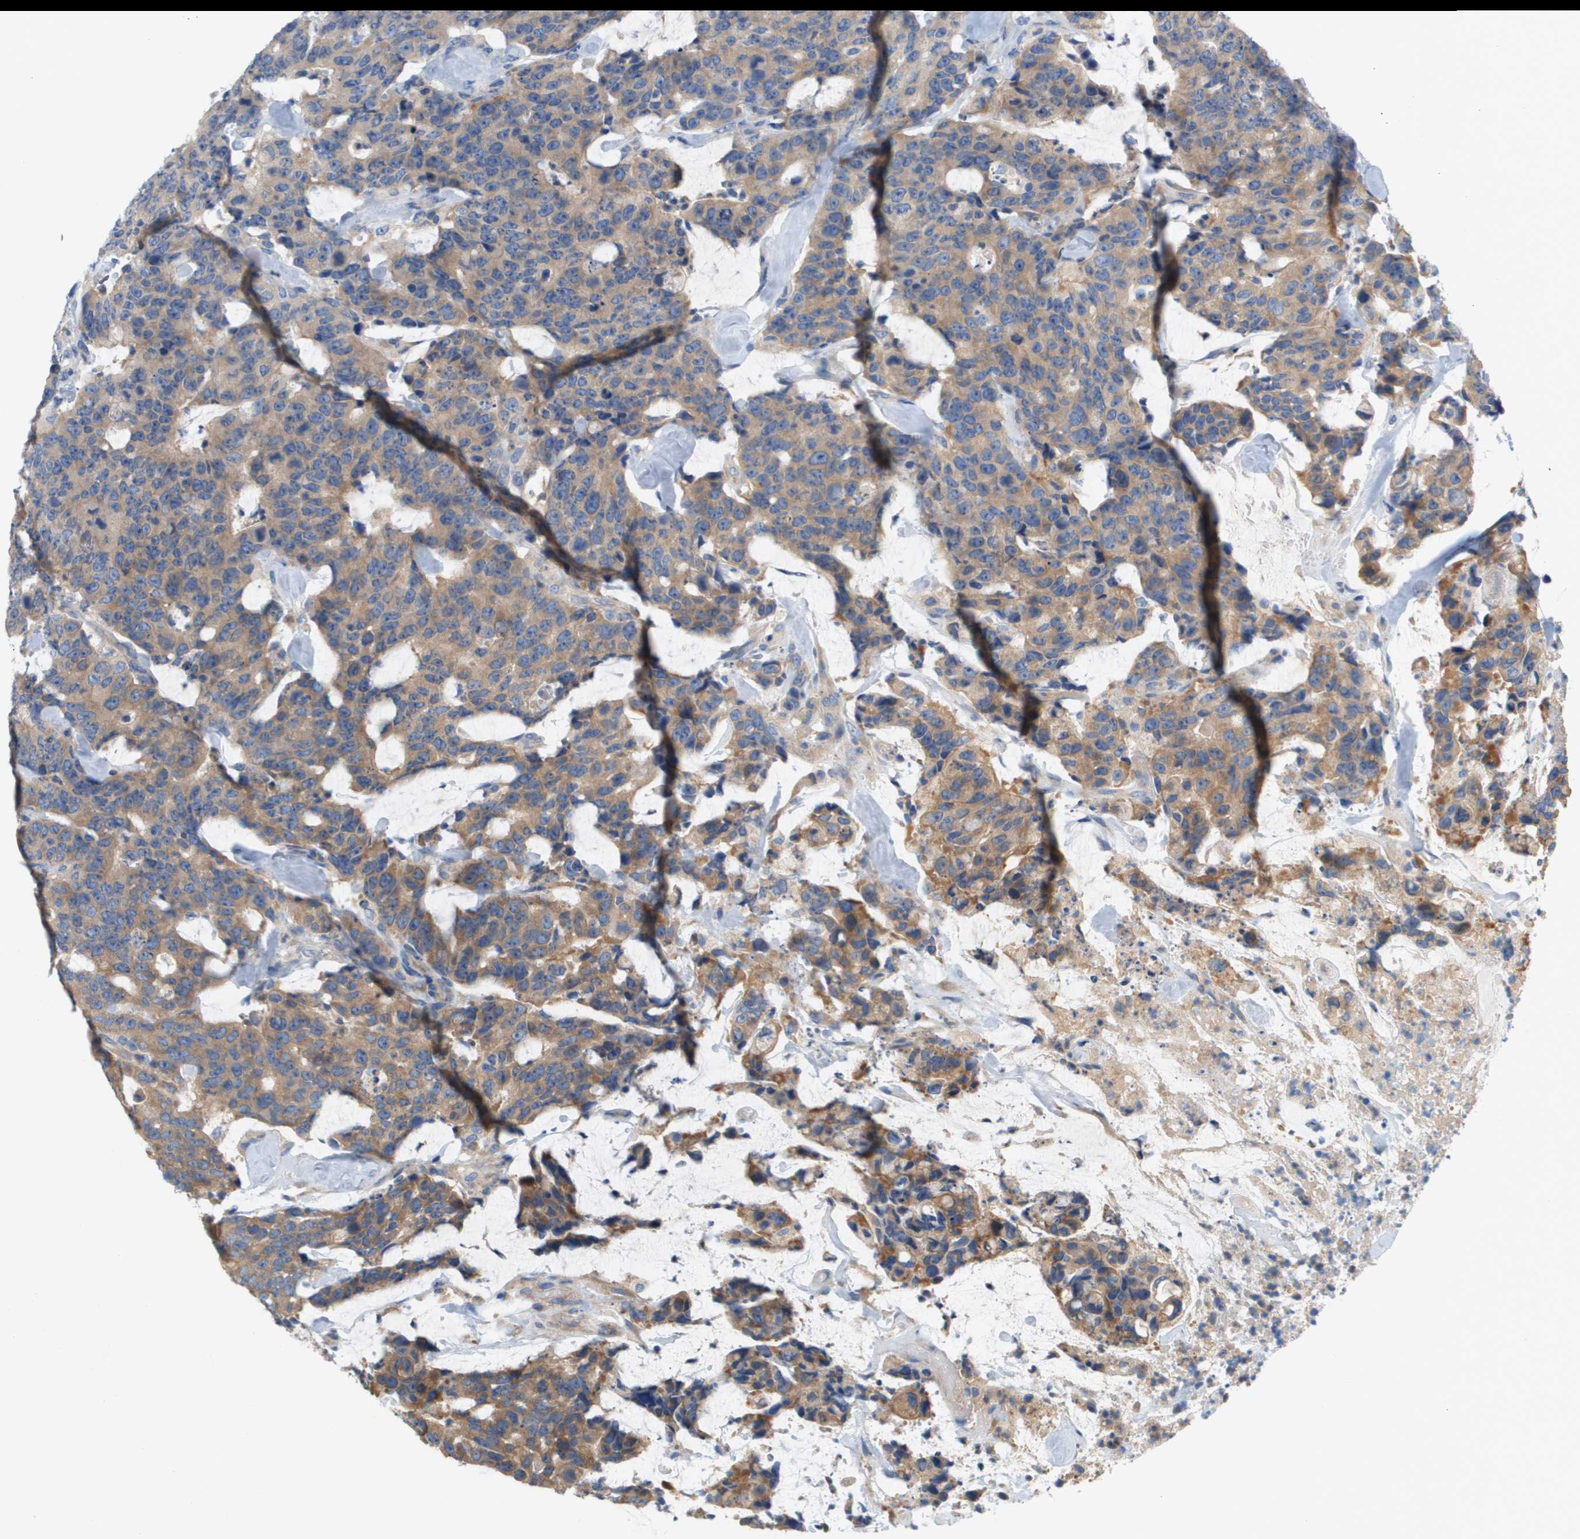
{"staining": {"intensity": "moderate", "quantity": ">75%", "location": "cytoplasmic/membranous"}, "tissue": "colorectal cancer", "cell_type": "Tumor cells", "image_type": "cancer", "snomed": [{"axis": "morphology", "description": "Adenocarcinoma, NOS"}, {"axis": "topography", "description": "Colon"}], "caption": "This micrograph displays colorectal cancer stained with immunohistochemistry (IHC) to label a protein in brown. The cytoplasmic/membranous of tumor cells show moderate positivity for the protein. Nuclei are counter-stained blue.", "gene": "UBA5", "patient": {"sex": "female", "age": 86}}